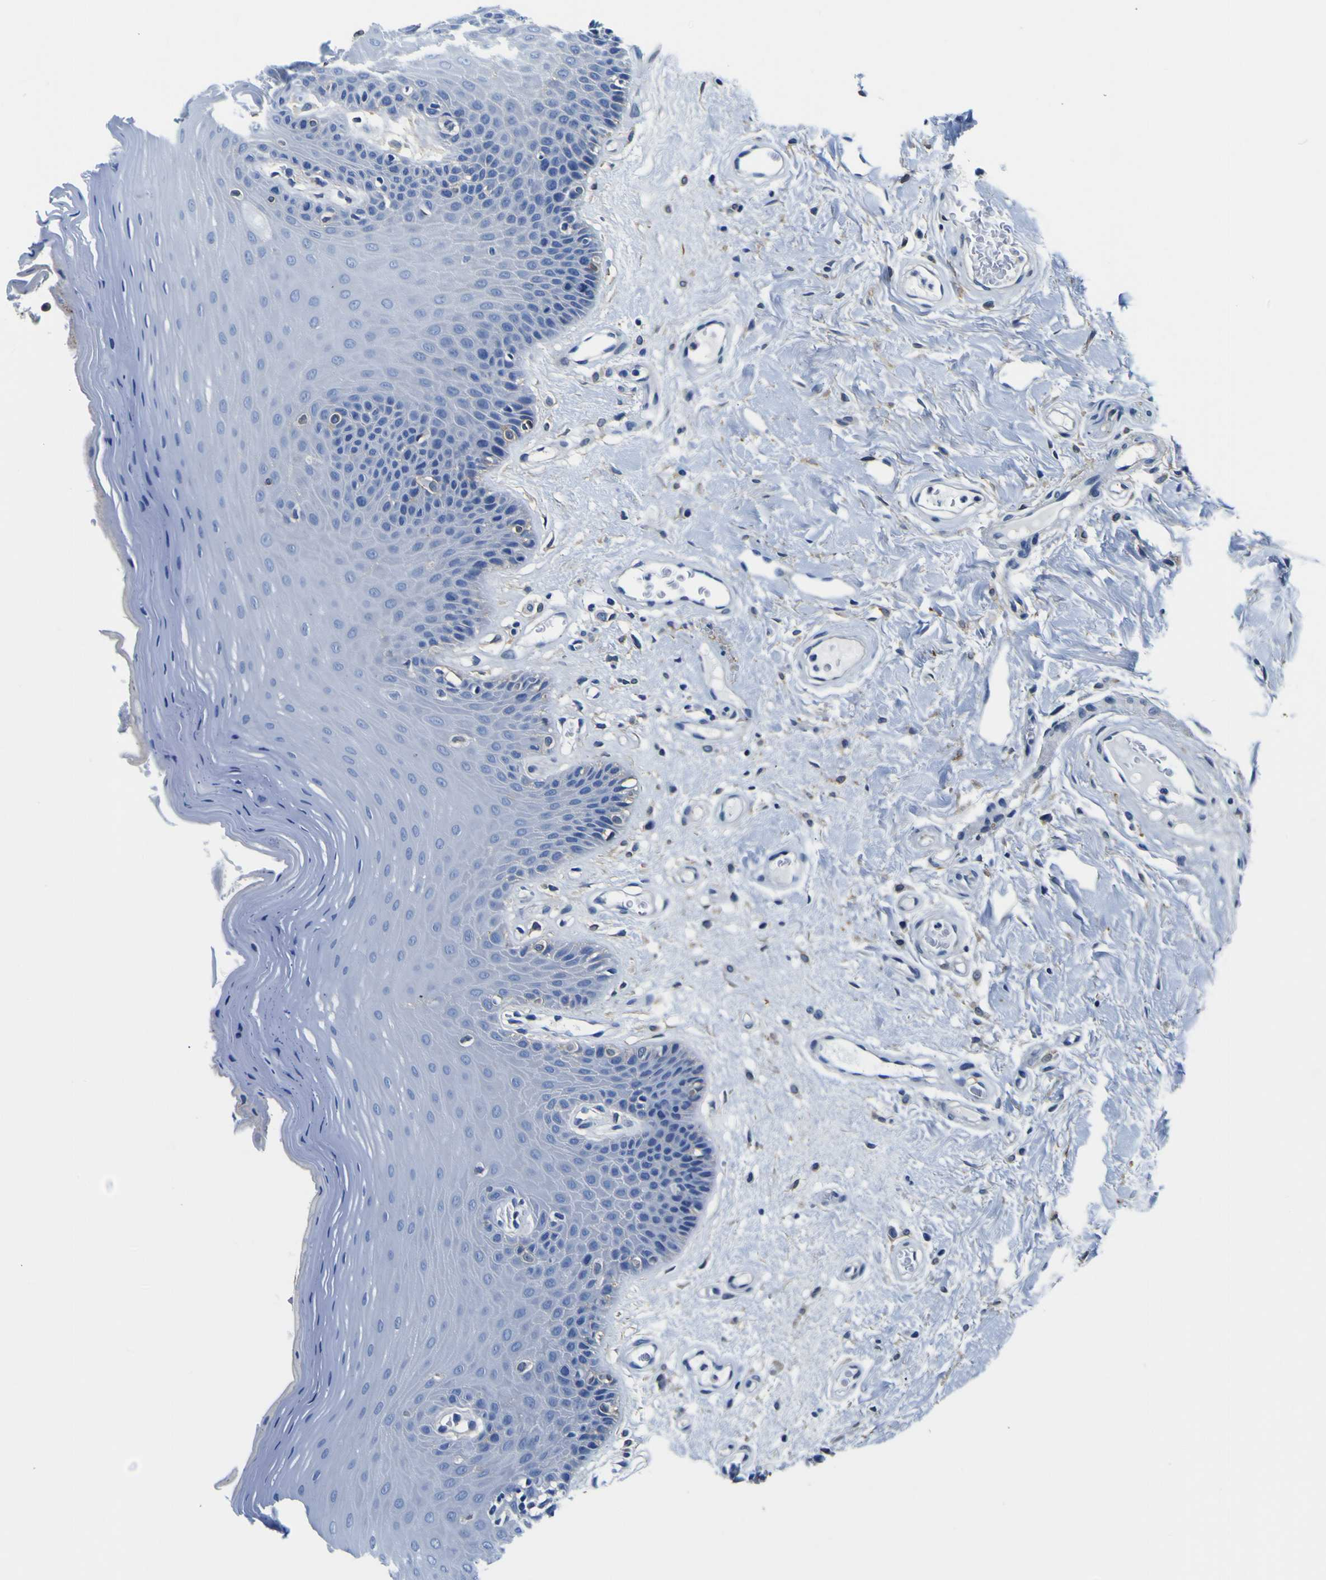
{"staining": {"intensity": "negative", "quantity": "none", "location": "none"}, "tissue": "oral mucosa", "cell_type": "Squamous epithelial cells", "image_type": "normal", "snomed": [{"axis": "morphology", "description": "Normal tissue, NOS"}, {"axis": "morphology", "description": "Squamous cell carcinoma, NOS"}, {"axis": "topography", "description": "Skeletal muscle"}, {"axis": "topography", "description": "Adipose tissue"}, {"axis": "topography", "description": "Vascular tissue"}, {"axis": "topography", "description": "Oral tissue"}, {"axis": "topography", "description": "Peripheral nerve tissue"}, {"axis": "topography", "description": "Head-Neck"}], "caption": "Immunohistochemistry (IHC) micrograph of normal human oral mucosa stained for a protein (brown), which displays no positivity in squamous epithelial cells. The staining is performed using DAB brown chromogen with nuclei counter-stained in using hematoxylin.", "gene": "PXDN", "patient": {"sex": "male", "age": 71}}